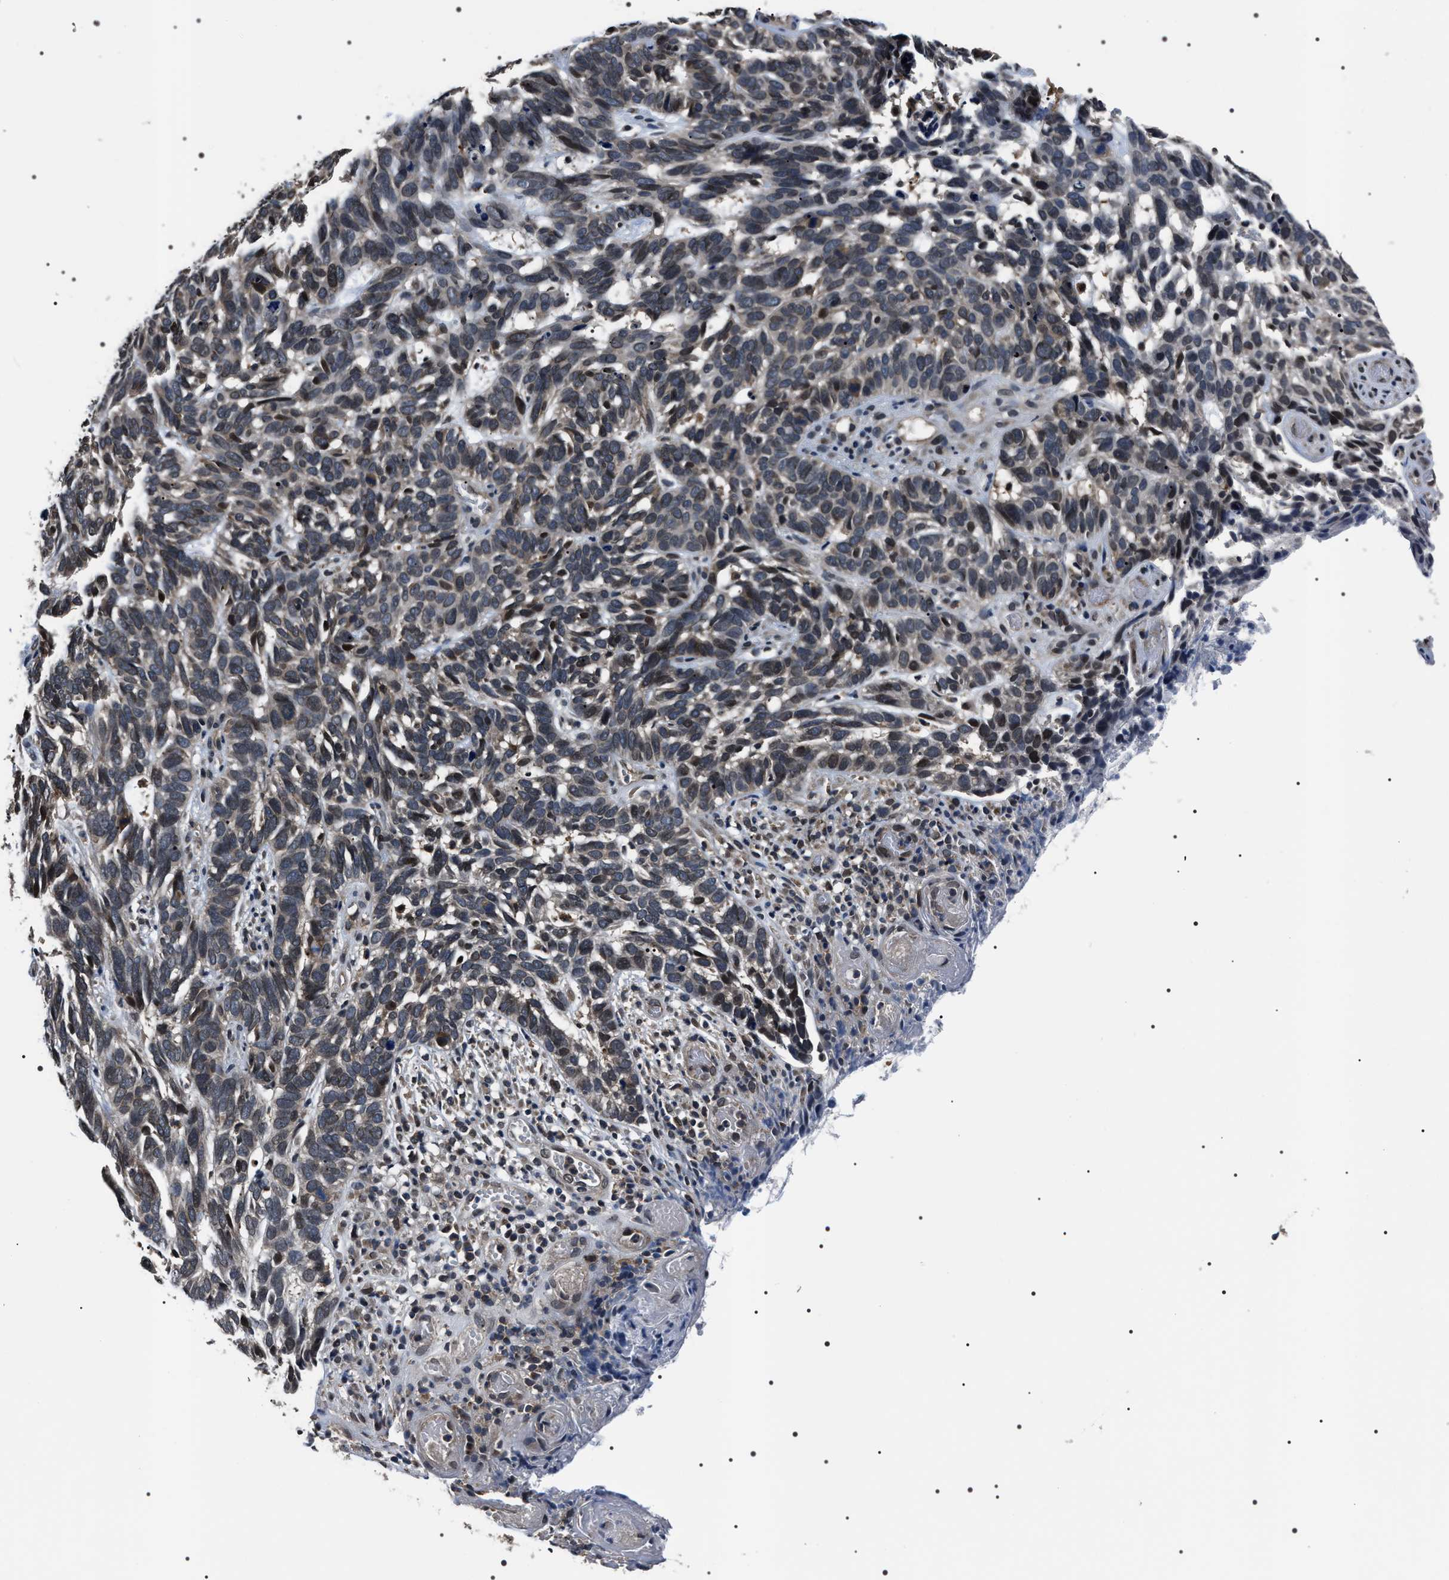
{"staining": {"intensity": "weak", "quantity": "<25%", "location": "nuclear"}, "tissue": "skin cancer", "cell_type": "Tumor cells", "image_type": "cancer", "snomed": [{"axis": "morphology", "description": "Basal cell carcinoma"}, {"axis": "topography", "description": "Skin"}], "caption": "There is no significant positivity in tumor cells of skin cancer (basal cell carcinoma).", "gene": "SIPA1", "patient": {"sex": "male", "age": 87}}